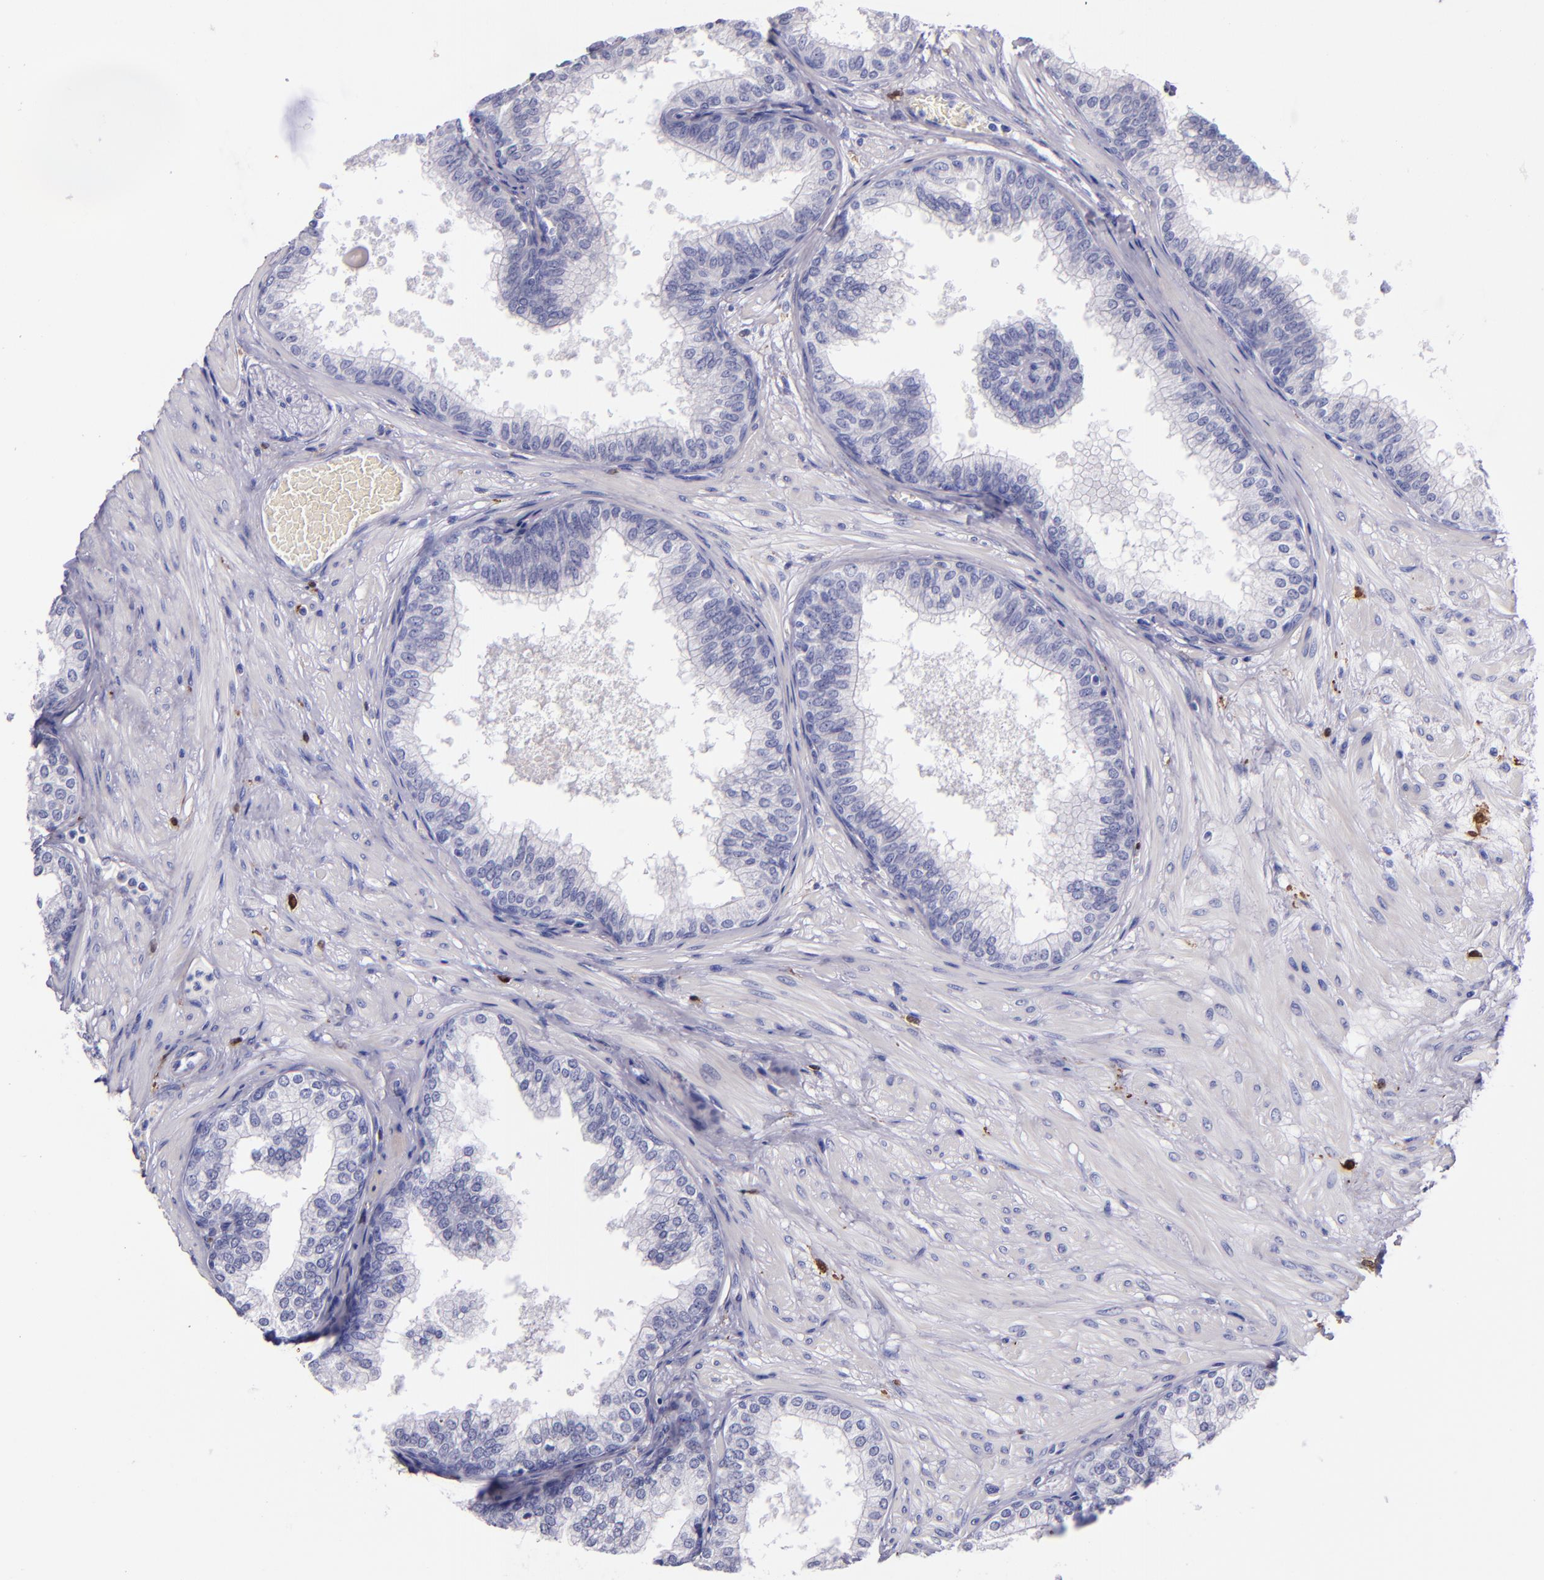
{"staining": {"intensity": "negative", "quantity": "none", "location": "none"}, "tissue": "prostate", "cell_type": "Glandular cells", "image_type": "normal", "snomed": [{"axis": "morphology", "description": "Normal tissue, NOS"}, {"axis": "topography", "description": "Prostate"}], "caption": "Immunohistochemical staining of normal human prostate exhibits no significant staining in glandular cells.", "gene": "F13A1", "patient": {"sex": "male", "age": 60}}